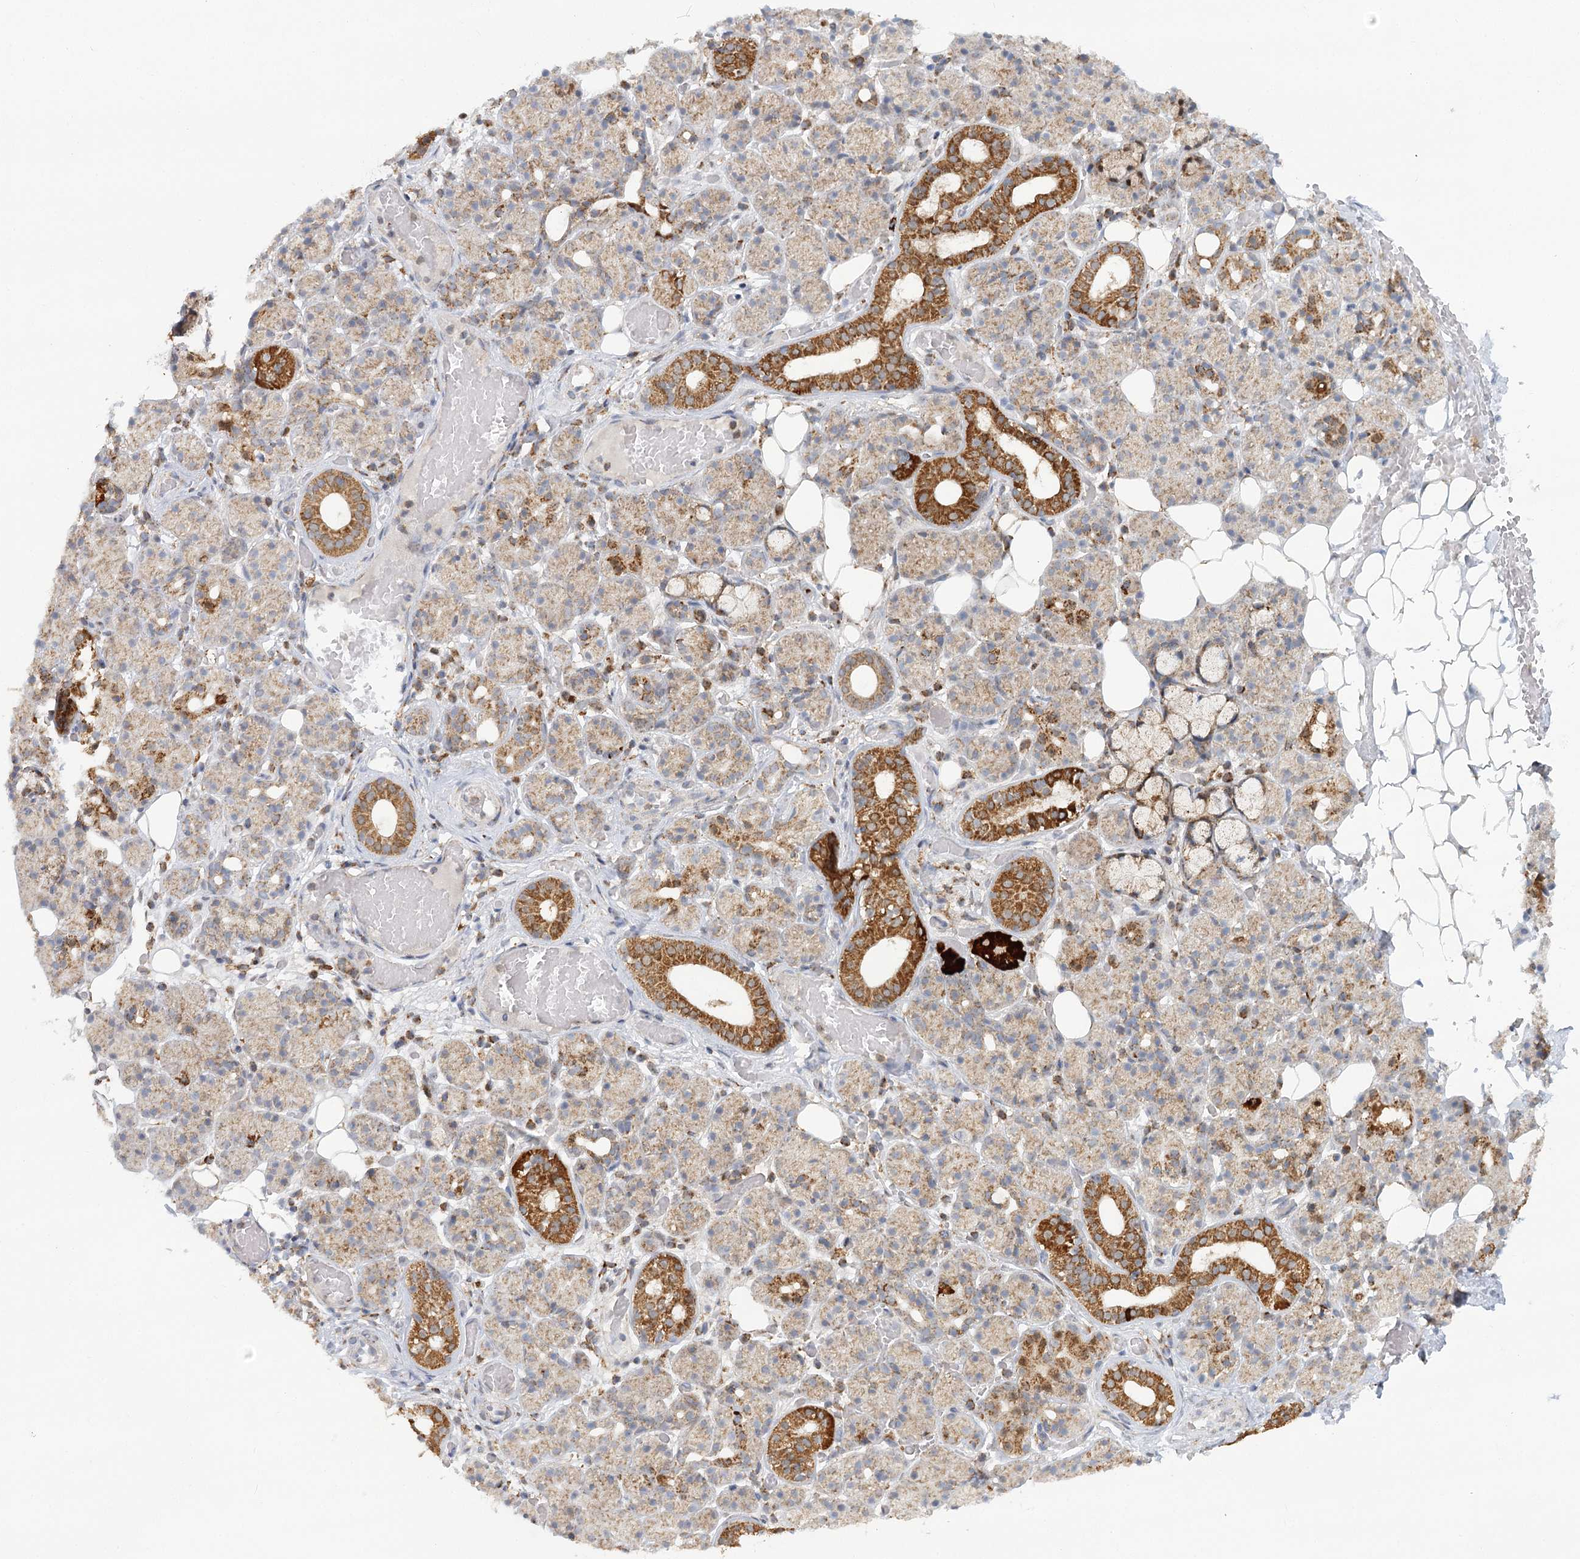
{"staining": {"intensity": "strong", "quantity": "<25%", "location": "cytoplasmic/membranous"}, "tissue": "salivary gland", "cell_type": "Glandular cells", "image_type": "normal", "snomed": [{"axis": "morphology", "description": "Normal tissue, NOS"}, {"axis": "topography", "description": "Salivary gland"}], "caption": "Brown immunohistochemical staining in unremarkable salivary gland demonstrates strong cytoplasmic/membranous positivity in approximately <25% of glandular cells. (DAB (3,3'-diaminobenzidine) IHC, brown staining for protein, blue staining for nuclei).", "gene": "TAS1R1", "patient": {"sex": "male", "age": 63}}